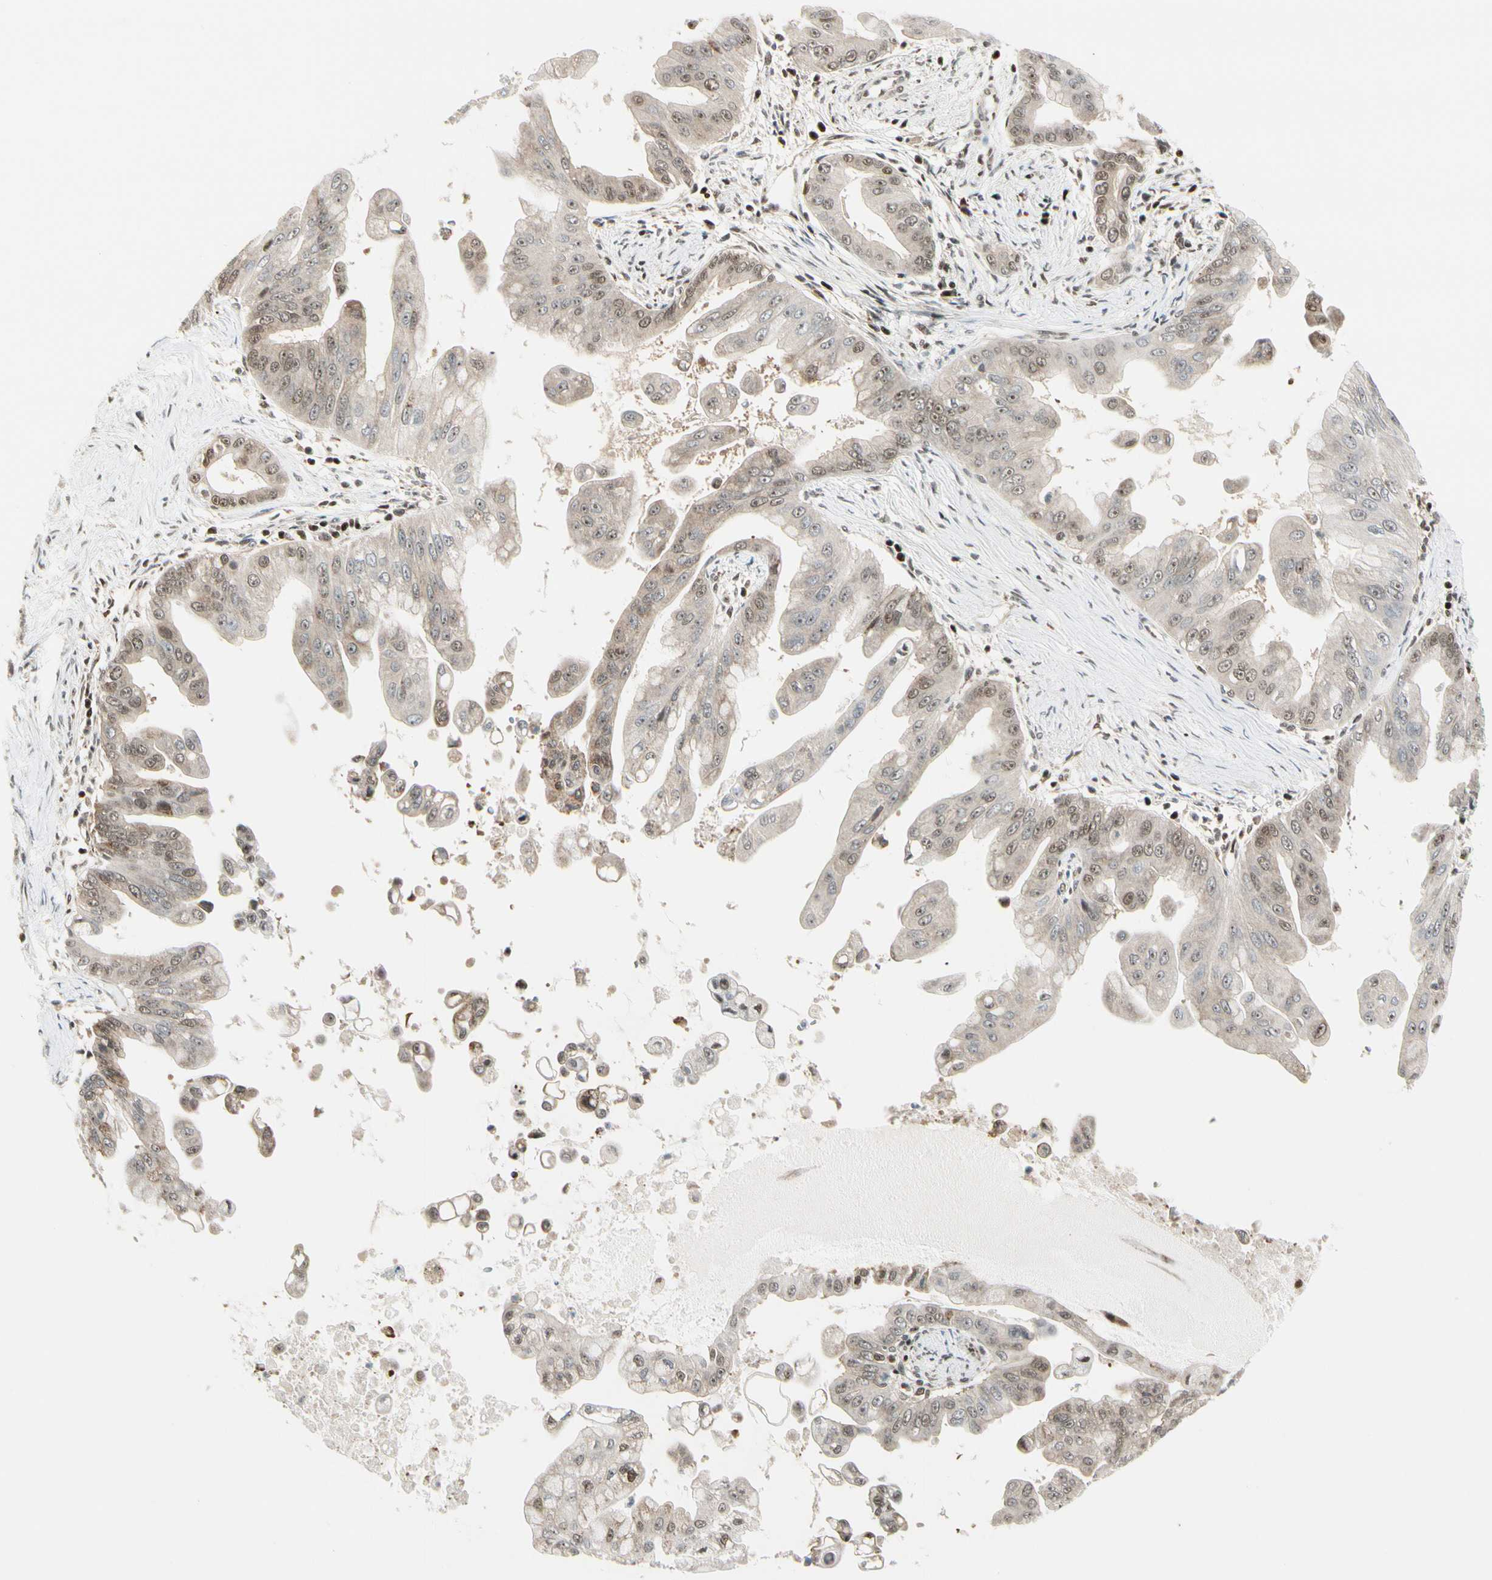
{"staining": {"intensity": "moderate", "quantity": "25%-75%", "location": "cytoplasmic/membranous,nuclear"}, "tissue": "pancreatic cancer", "cell_type": "Tumor cells", "image_type": "cancer", "snomed": [{"axis": "morphology", "description": "Adenocarcinoma, NOS"}, {"axis": "topography", "description": "Pancreas"}], "caption": "This is a photomicrograph of immunohistochemistry (IHC) staining of pancreatic adenocarcinoma, which shows moderate positivity in the cytoplasmic/membranous and nuclear of tumor cells.", "gene": "DAXX", "patient": {"sex": "female", "age": 75}}